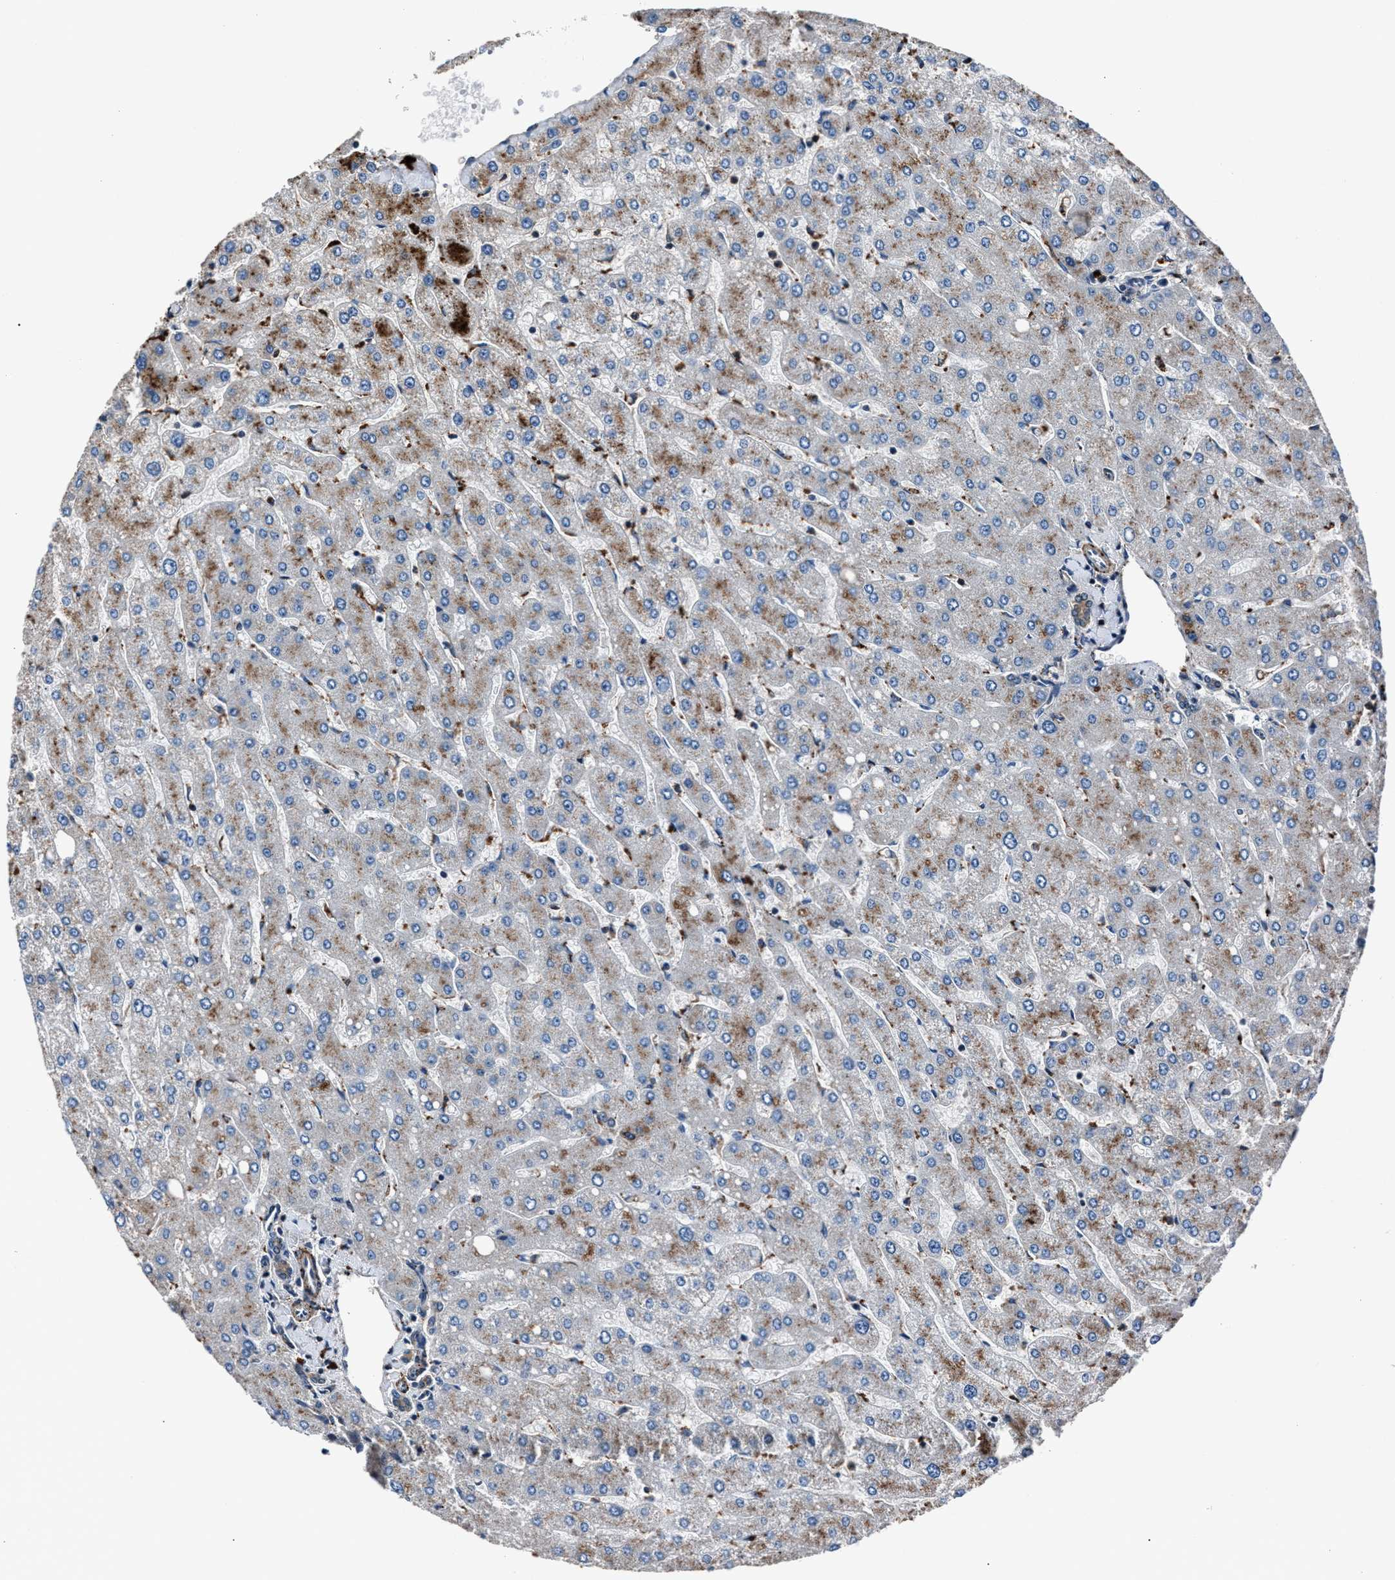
{"staining": {"intensity": "weak", "quantity": "<25%", "location": "cytoplasmic/membranous"}, "tissue": "liver", "cell_type": "Cholangiocytes", "image_type": "normal", "snomed": [{"axis": "morphology", "description": "Normal tissue, NOS"}, {"axis": "topography", "description": "Liver"}], "caption": "Immunohistochemistry (IHC) of benign liver demonstrates no staining in cholangiocytes.", "gene": "MFSD11", "patient": {"sex": "male", "age": 55}}